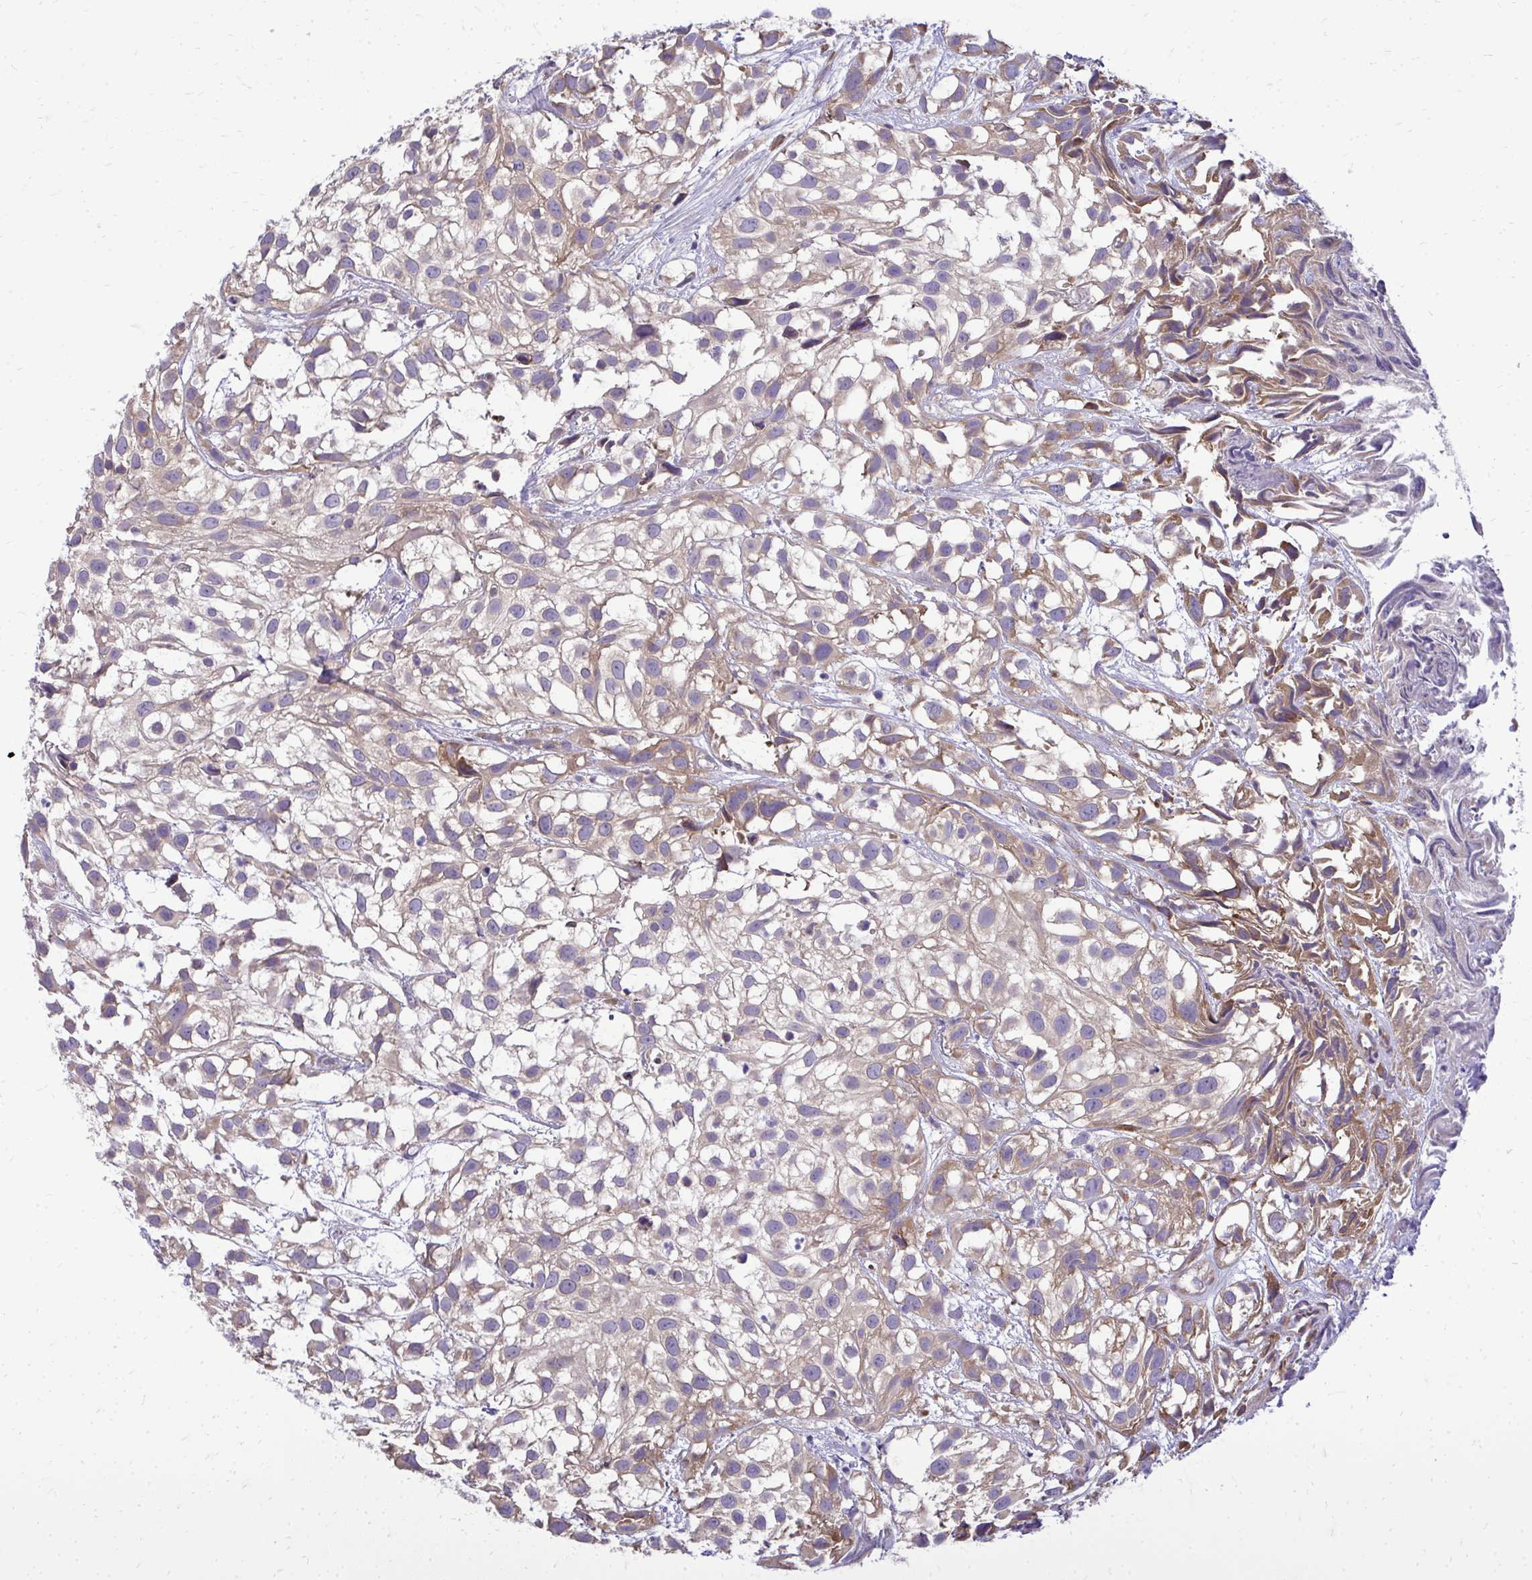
{"staining": {"intensity": "moderate", "quantity": "25%-75%", "location": "cytoplasmic/membranous"}, "tissue": "urothelial cancer", "cell_type": "Tumor cells", "image_type": "cancer", "snomed": [{"axis": "morphology", "description": "Urothelial carcinoma, High grade"}, {"axis": "topography", "description": "Urinary bladder"}], "caption": "About 25%-75% of tumor cells in human urothelial carcinoma (high-grade) demonstrate moderate cytoplasmic/membranous protein positivity as visualized by brown immunohistochemical staining.", "gene": "RPLP2", "patient": {"sex": "male", "age": 56}}